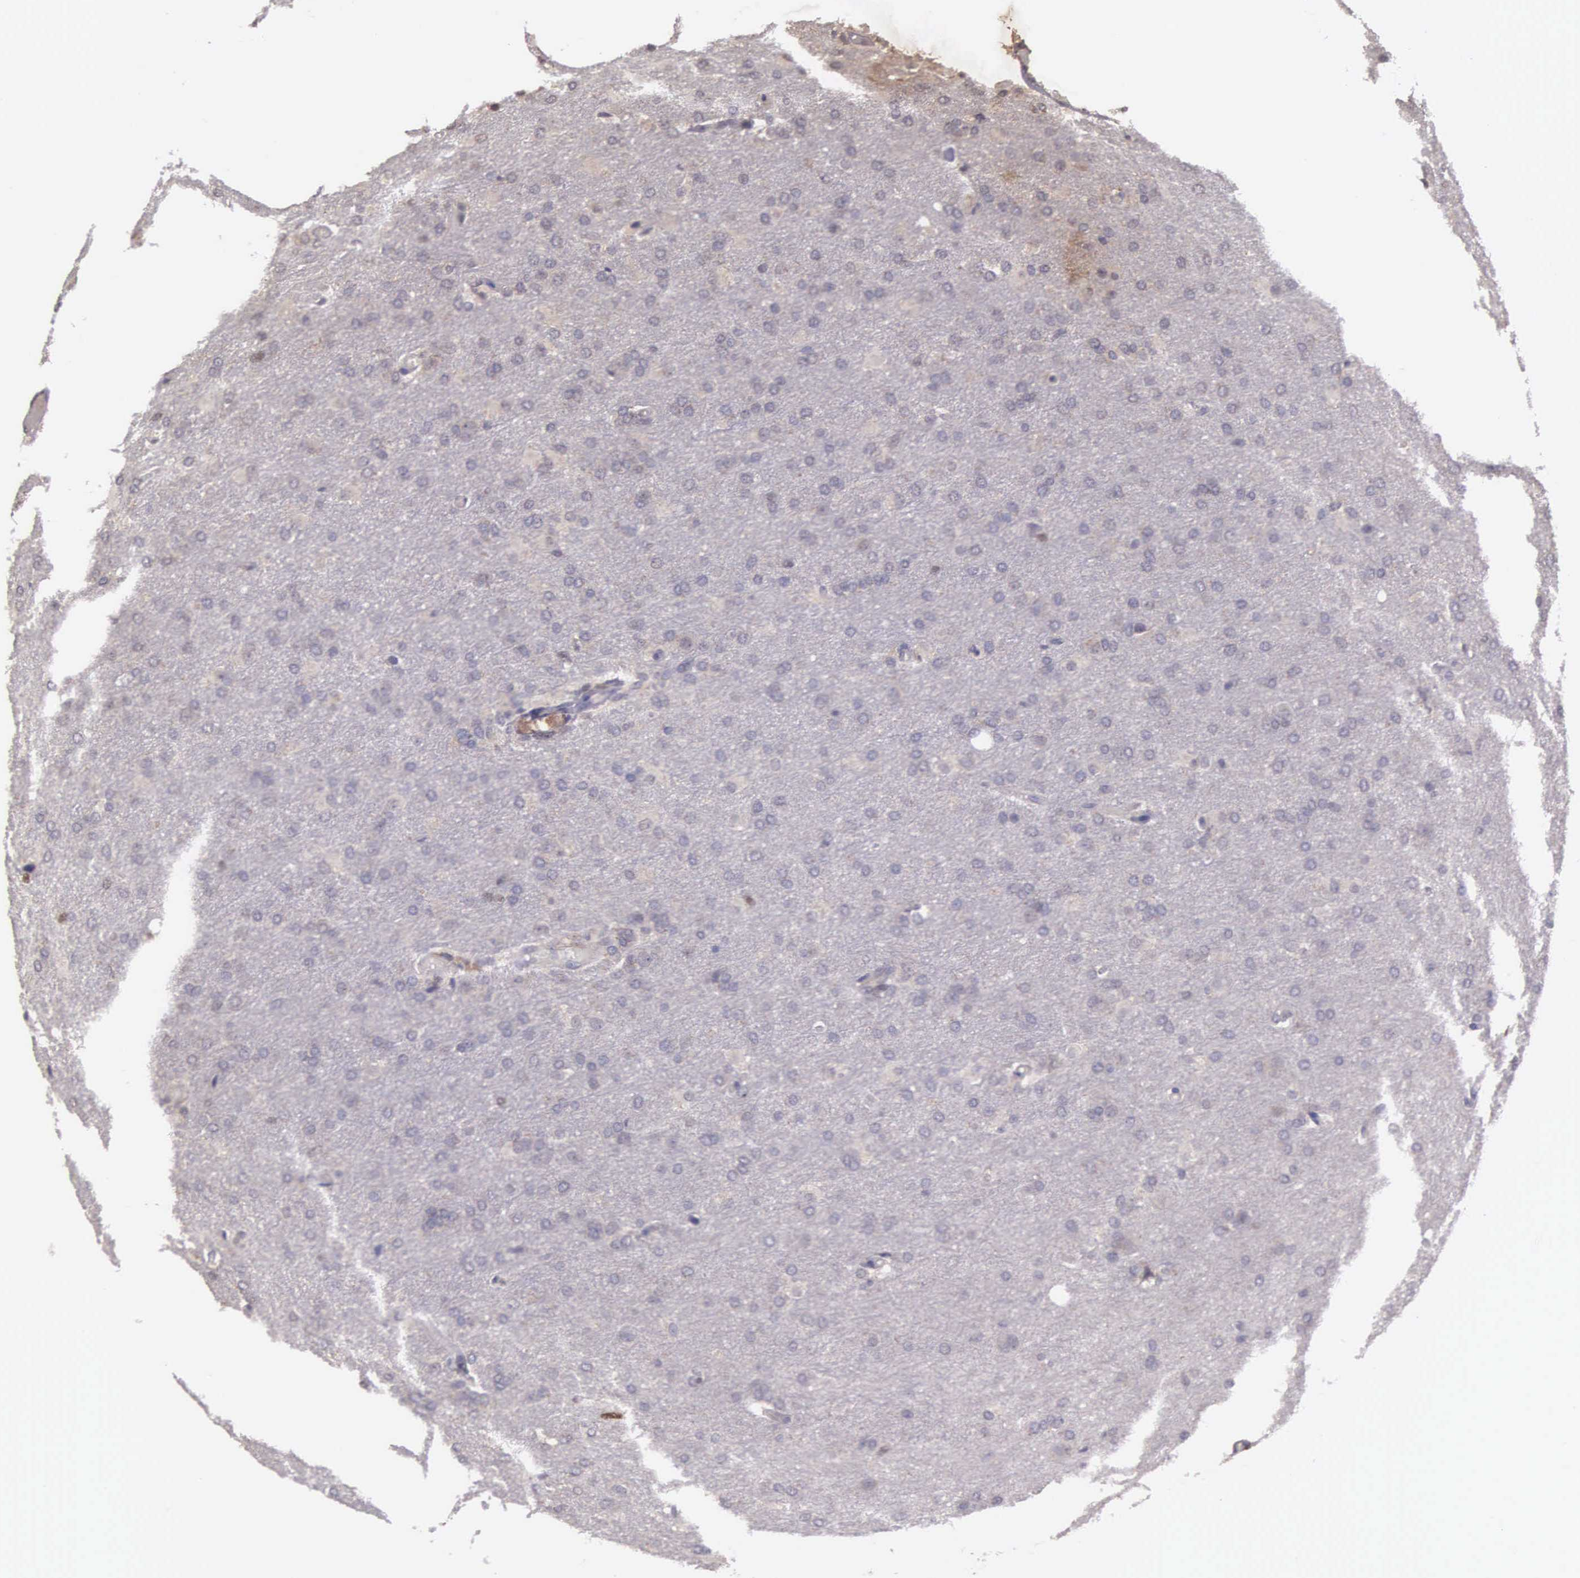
{"staining": {"intensity": "weak", "quantity": "<25%", "location": "cytoplasmic/membranous,nuclear"}, "tissue": "glioma", "cell_type": "Tumor cells", "image_type": "cancer", "snomed": [{"axis": "morphology", "description": "Glioma, malignant, High grade"}, {"axis": "topography", "description": "Brain"}], "caption": "Glioma stained for a protein using immunohistochemistry displays no positivity tumor cells.", "gene": "CDC45", "patient": {"sex": "male", "age": 68}}